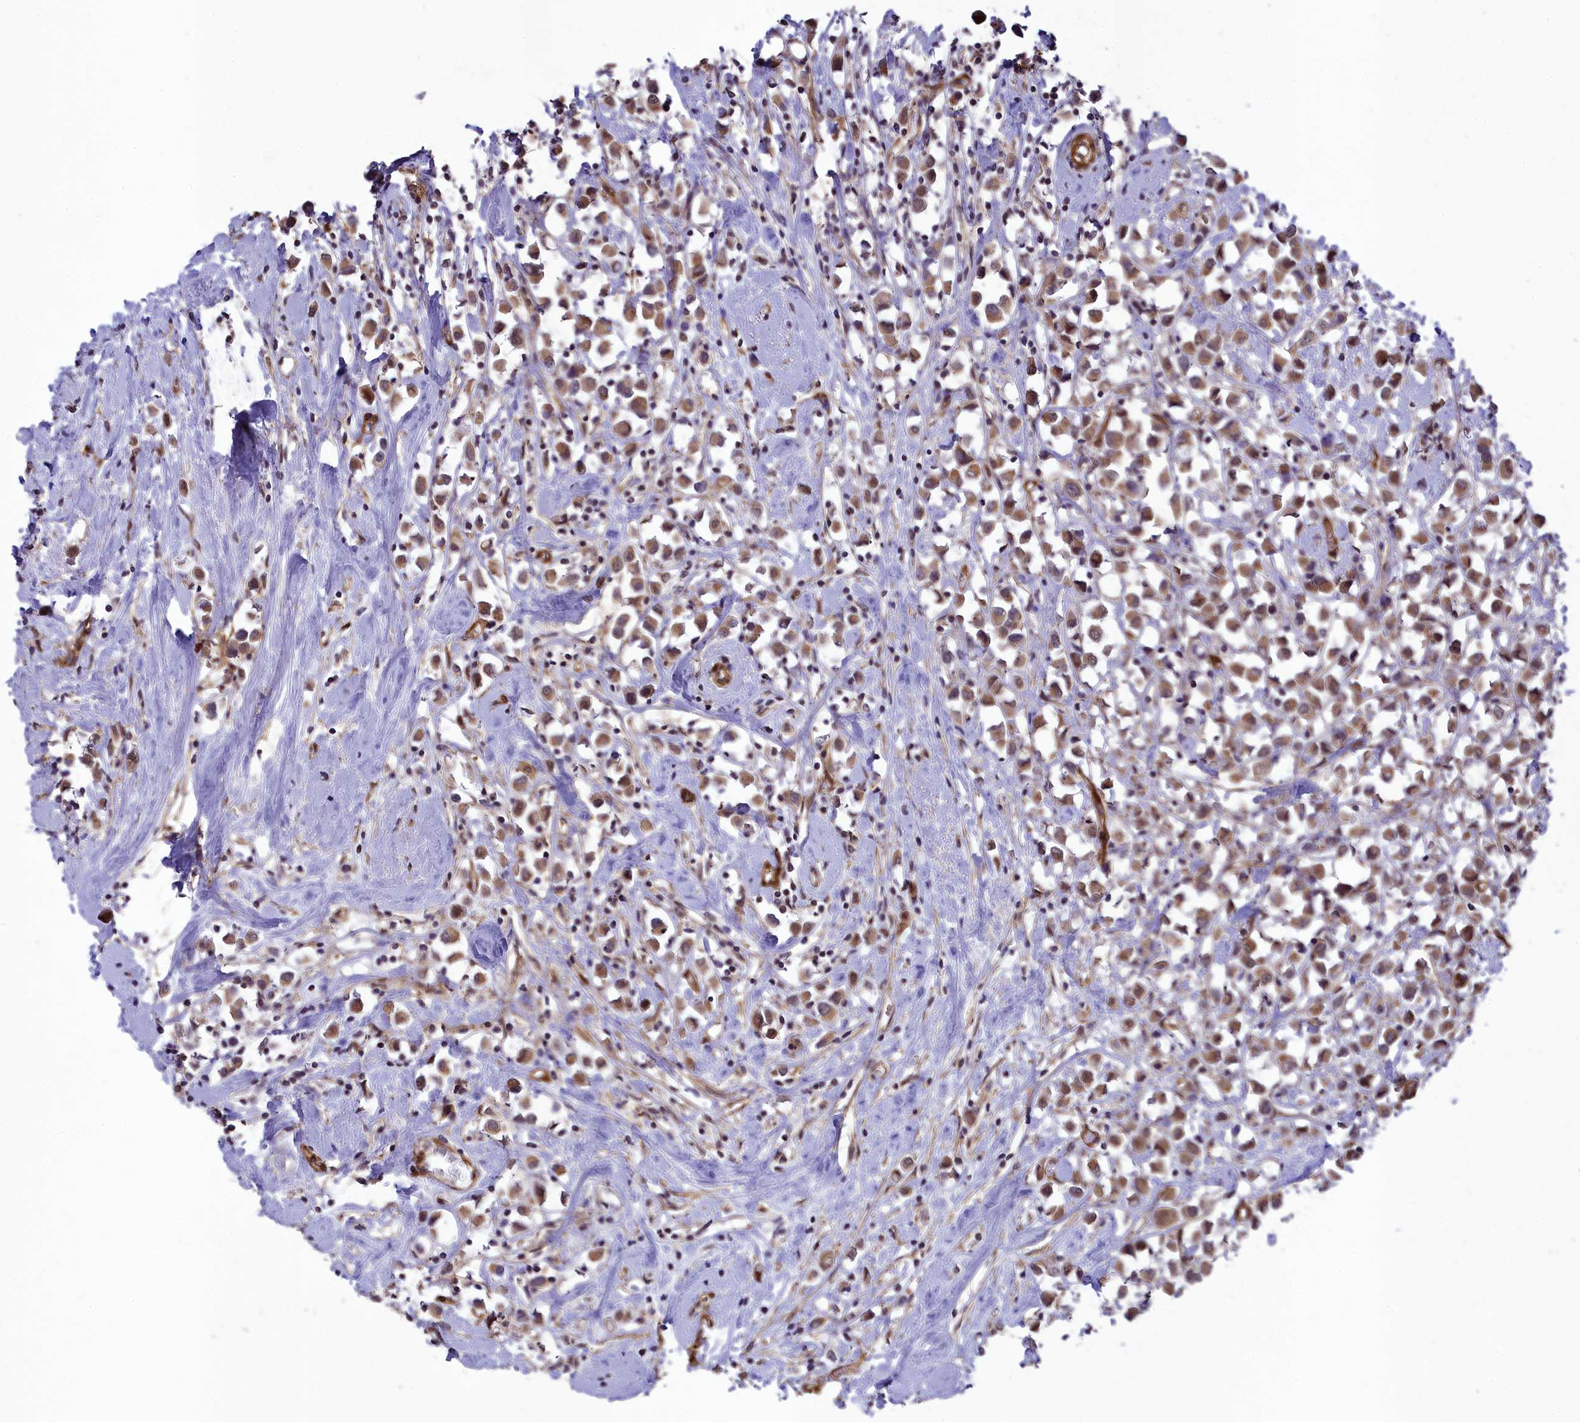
{"staining": {"intensity": "moderate", "quantity": ">75%", "location": "cytoplasmic/membranous"}, "tissue": "breast cancer", "cell_type": "Tumor cells", "image_type": "cancer", "snomed": [{"axis": "morphology", "description": "Duct carcinoma"}, {"axis": "topography", "description": "Breast"}], "caption": "Immunohistochemistry (IHC) micrograph of neoplastic tissue: intraductal carcinoma (breast) stained using immunohistochemistry exhibits medium levels of moderate protein expression localized specifically in the cytoplasmic/membranous of tumor cells, appearing as a cytoplasmic/membranous brown color.", "gene": "TNS1", "patient": {"sex": "female", "age": 61}}